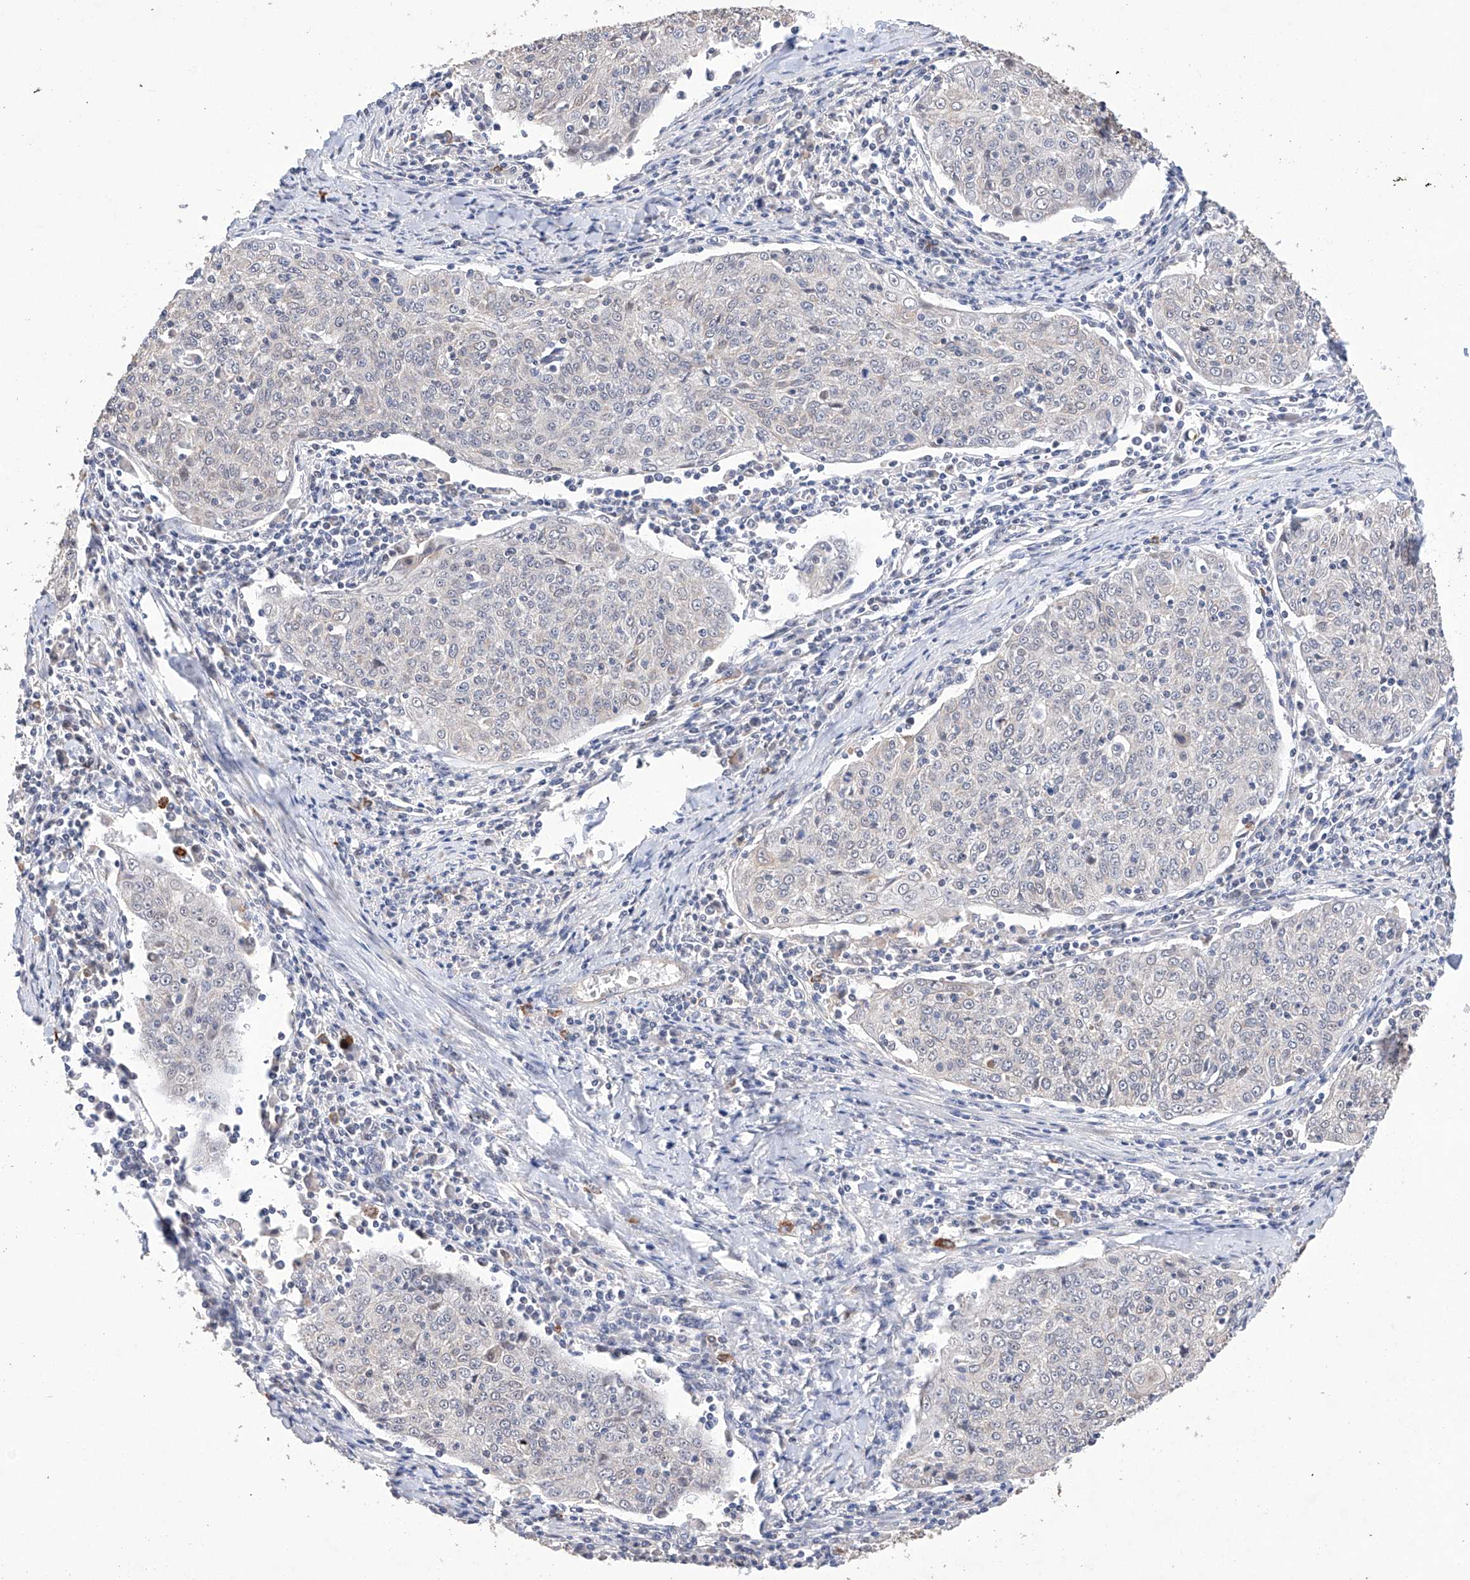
{"staining": {"intensity": "weak", "quantity": "<25%", "location": "cytoplasmic/membranous"}, "tissue": "cervical cancer", "cell_type": "Tumor cells", "image_type": "cancer", "snomed": [{"axis": "morphology", "description": "Squamous cell carcinoma, NOS"}, {"axis": "topography", "description": "Cervix"}], "caption": "DAB immunohistochemical staining of human squamous cell carcinoma (cervical) demonstrates no significant staining in tumor cells.", "gene": "AFG1L", "patient": {"sex": "female", "age": 48}}